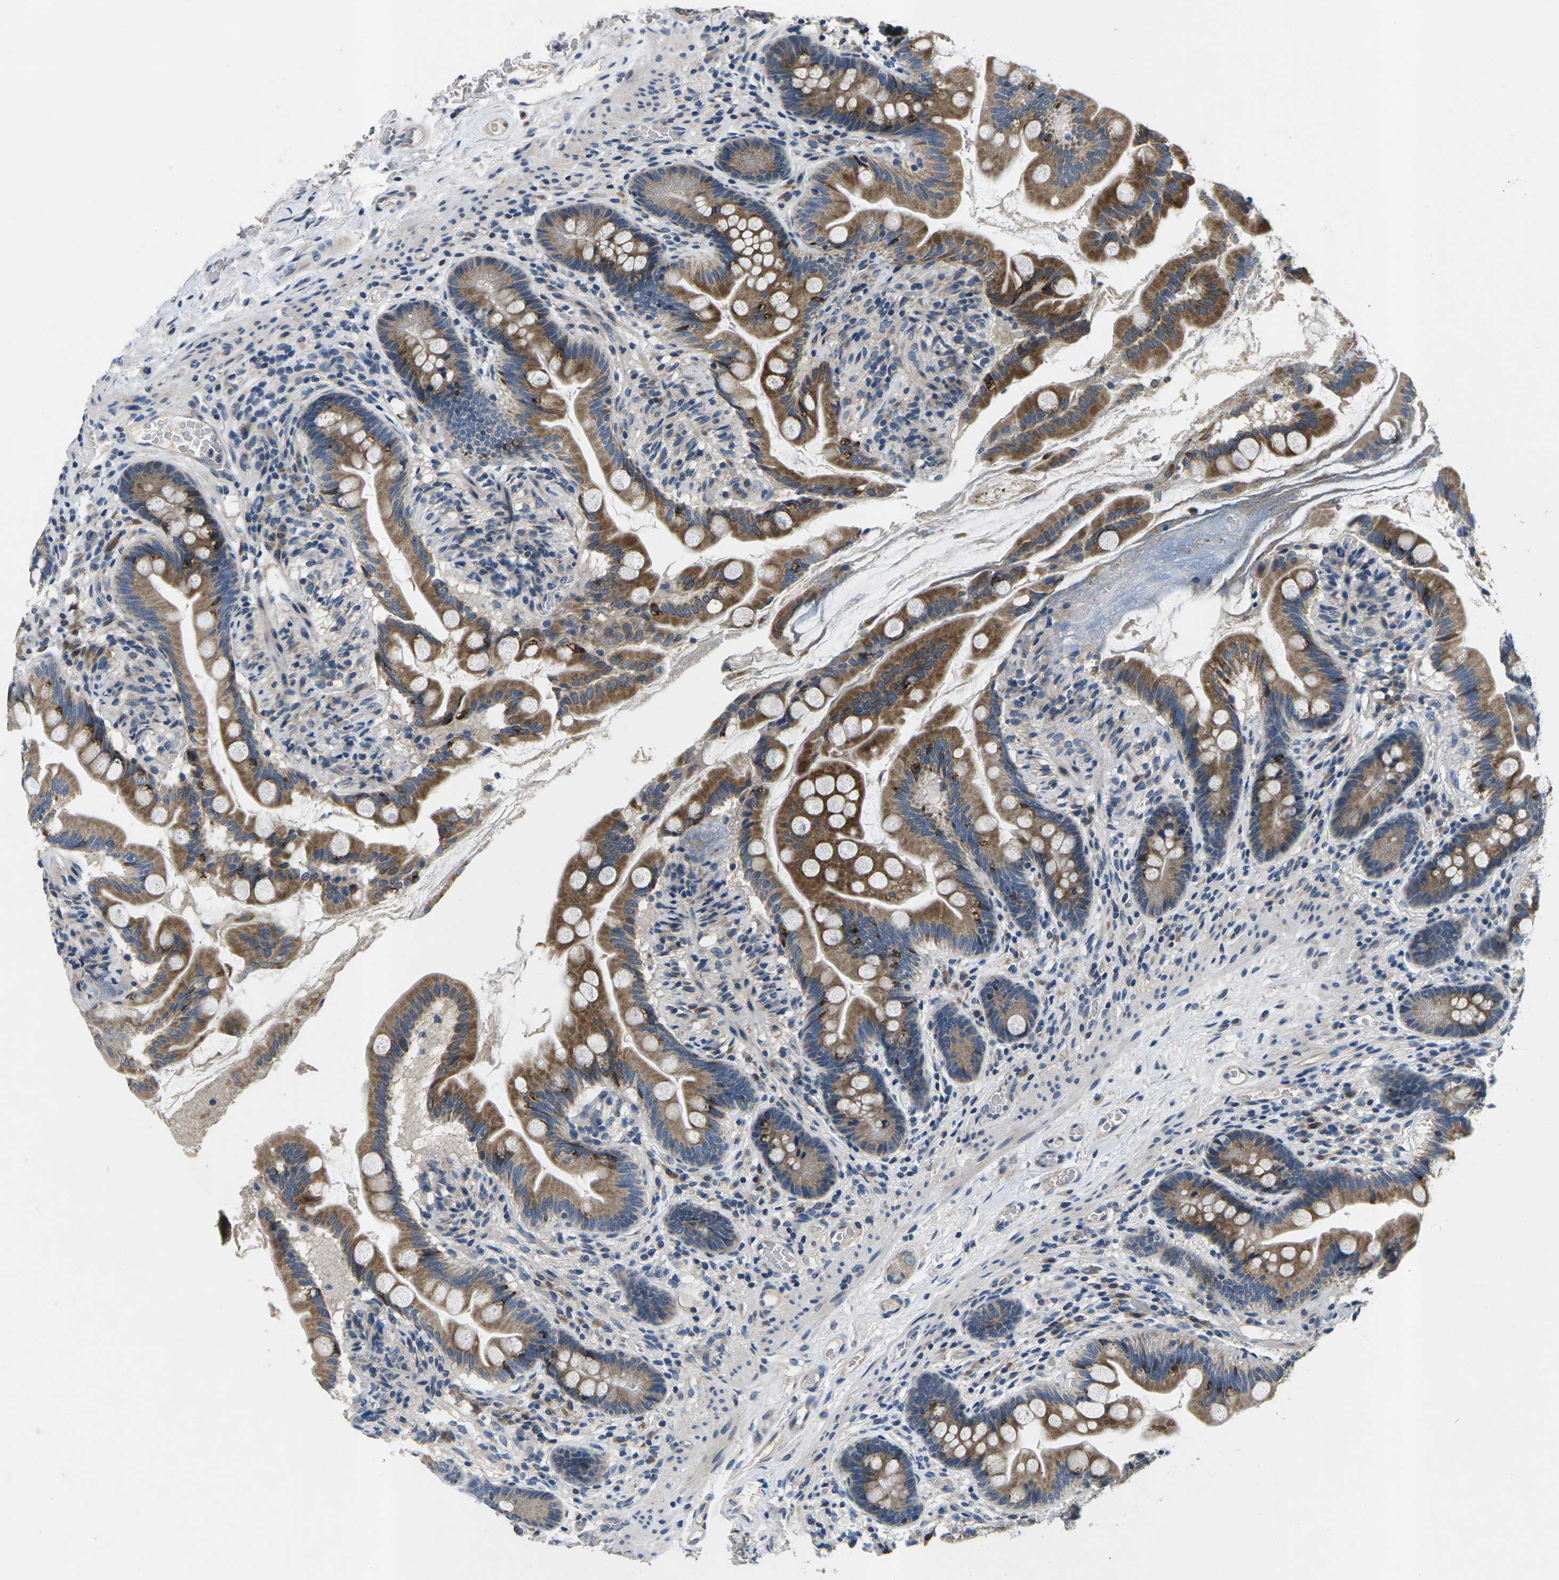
{"staining": {"intensity": "strong", "quantity": ">75%", "location": "cytoplasmic/membranous"}, "tissue": "small intestine", "cell_type": "Glandular cells", "image_type": "normal", "snomed": [{"axis": "morphology", "description": "Normal tissue, NOS"}, {"axis": "topography", "description": "Small intestine"}], "caption": "A brown stain shows strong cytoplasmic/membranous positivity of a protein in glandular cells of benign small intestine.", "gene": "ERGIC3", "patient": {"sex": "female", "age": 56}}